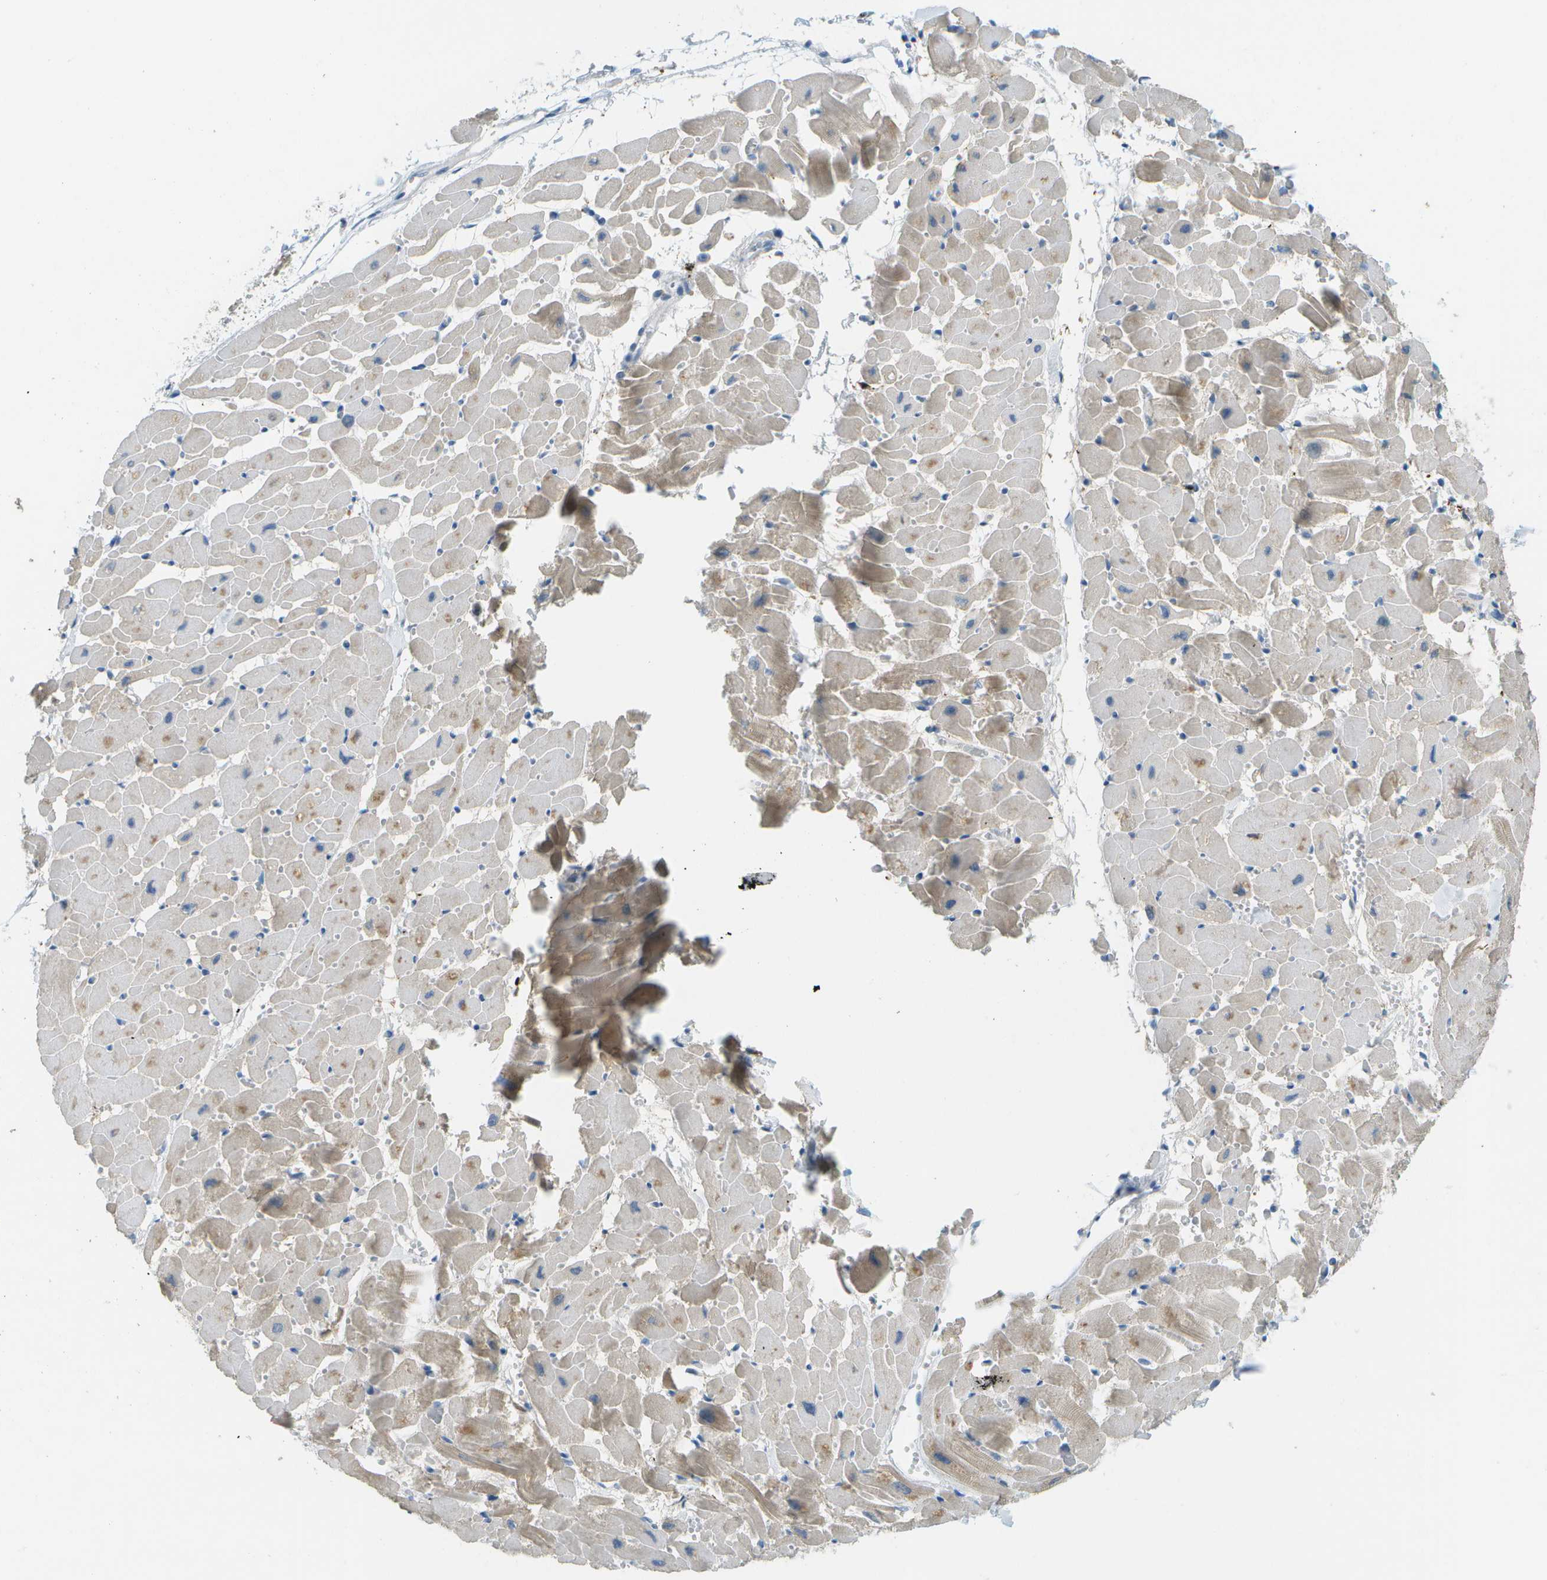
{"staining": {"intensity": "weak", "quantity": "25%-75%", "location": "cytoplasmic/membranous"}, "tissue": "heart muscle", "cell_type": "Cardiomyocytes", "image_type": "normal", "snomed": [{"axis": "morphology", "description": "Normal tissue, NOS"}, {"axis": "topography", "description": "Heart"}], "caption": "Human heart muscle stained with a brown dye exhibits weak cytoplasmic/membranous positive expression in approximately 25%-75% of cardiomyocytes.", "gene": "CDH23", "patient": {"sex": "female", "age": 19}}